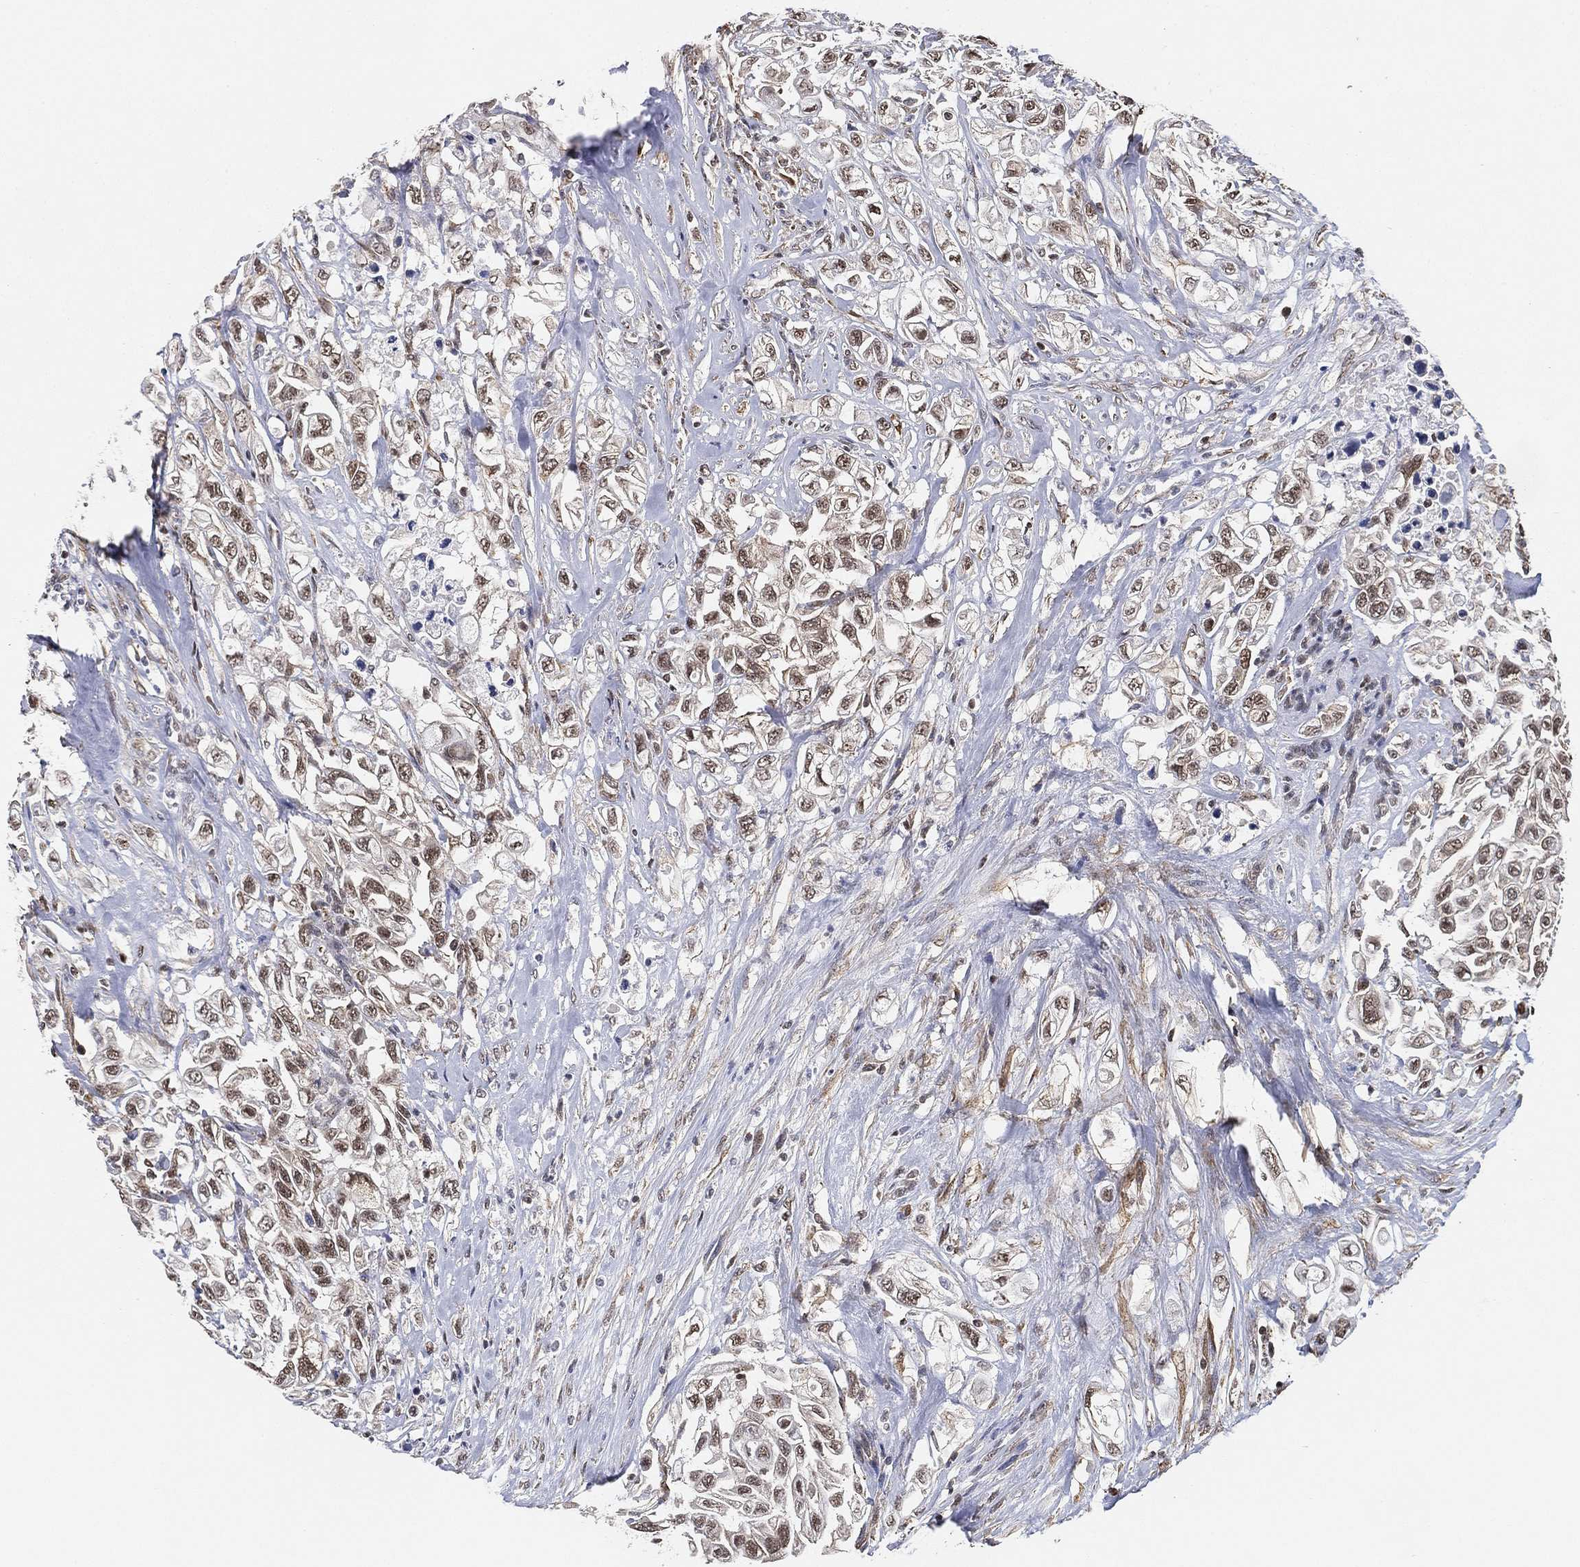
{"staining": {"intensity": "moderate", "quantity": ">75%", "location": "nuclear"}, "tissue": "urothelial cancer", "cell_type": "Tumor cells", "image_type": "cancer", "snomed": [{"axis": "morphology", "description": "Urothelial carcinoma, High grade"}, {"axis": "topography", "description": "Urinary bladder"}], "caption": "Moderate nuclear staining is identified in about >75% of tumor cells in urothelial cancer. (Stains: DAB (3,3'-diaminobenzidine) in brown, nuclei in blue, Microscopy: brightfield microscopy at high magnification).", "gene": "RSRC2", "patient": {"sex": "female", "age": 56}}